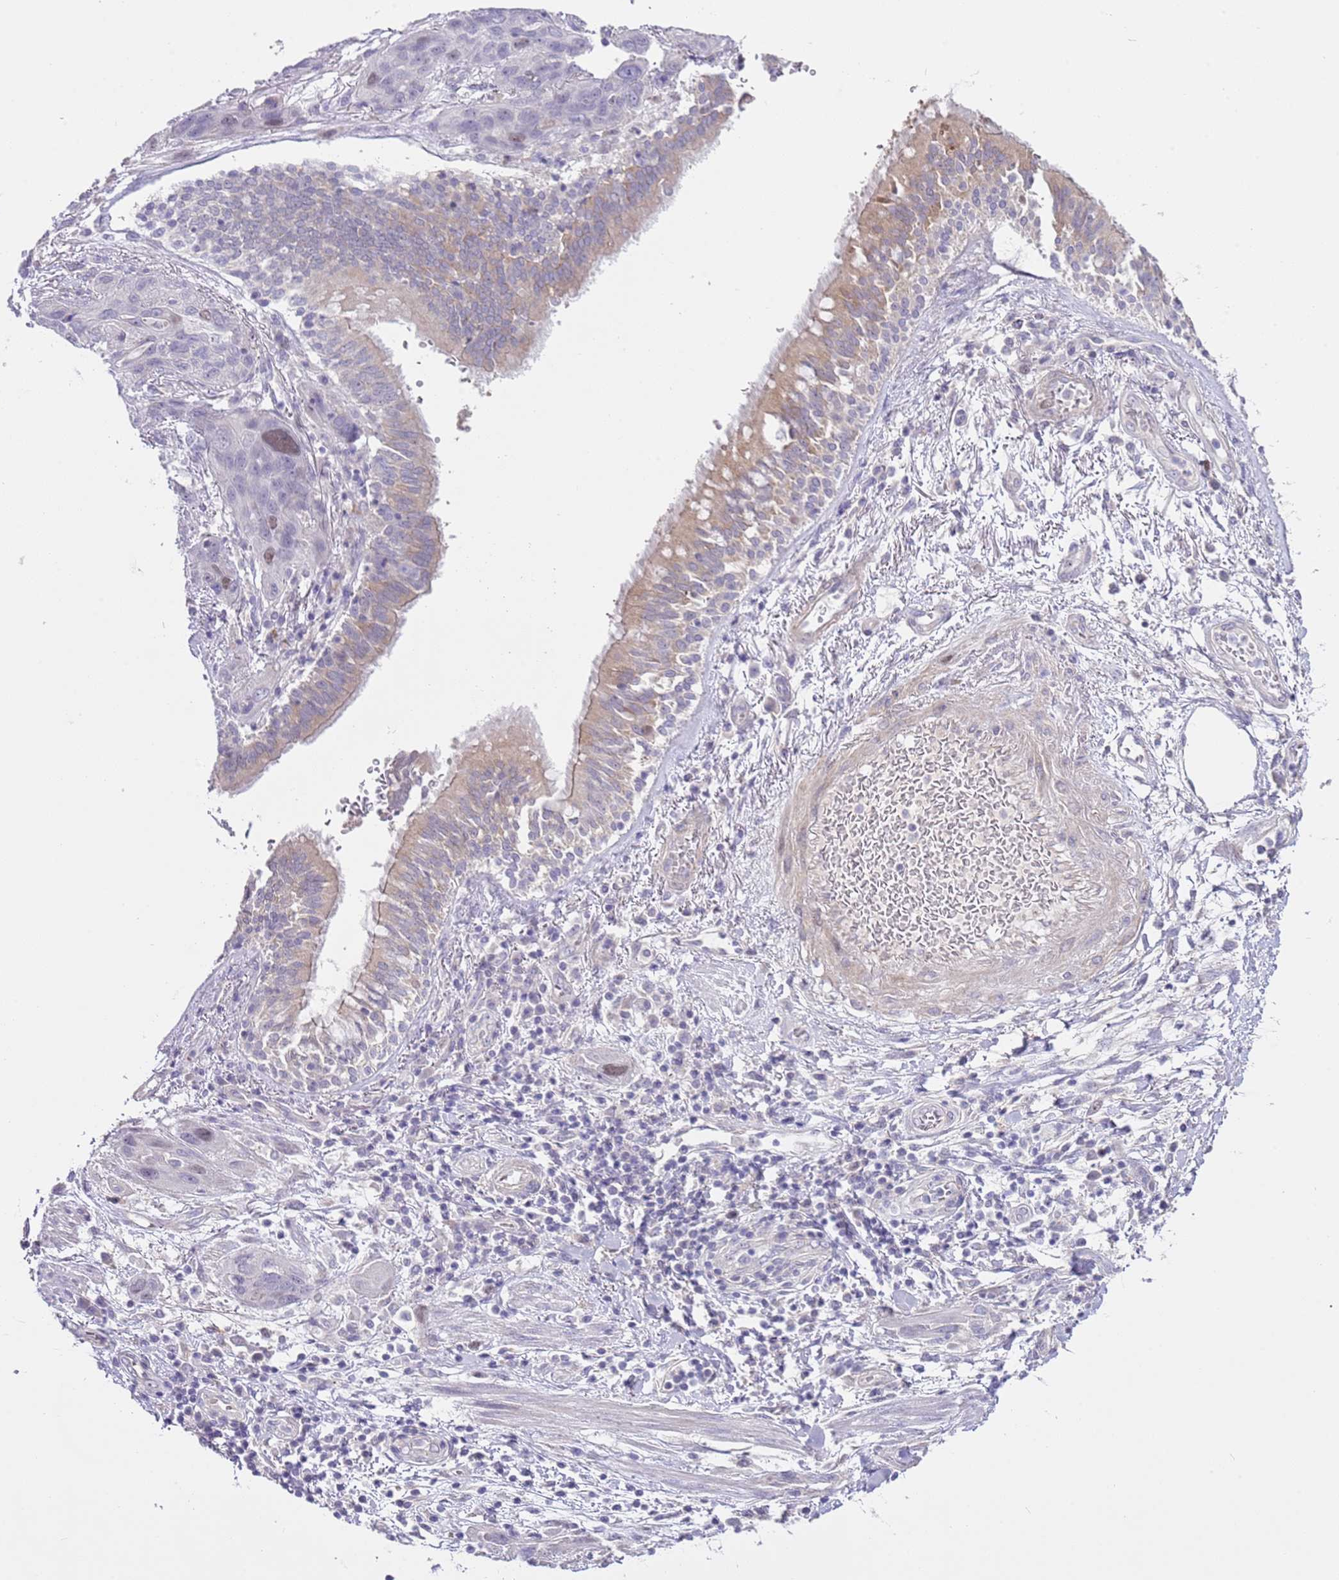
{"staining": {"intensity": "negative", "quantity": "none", "location": "none"}, "tissue": "lung cancer", "cell_type": "Tumor cells", "image_type": "cancer", "snomed": [{"axis": "morphology", "description": "Squamous cell carcinoma, NOS"}, {"axis": "topography", "description": "Lung"}], "caption": "This is an immunohistochemistry photomicrograph of squamous cell carcinoma (lung). There is no positivity in tumor cells.", "gene": "FBRSL1", "patient": {"sex": "female", "age": 70}}